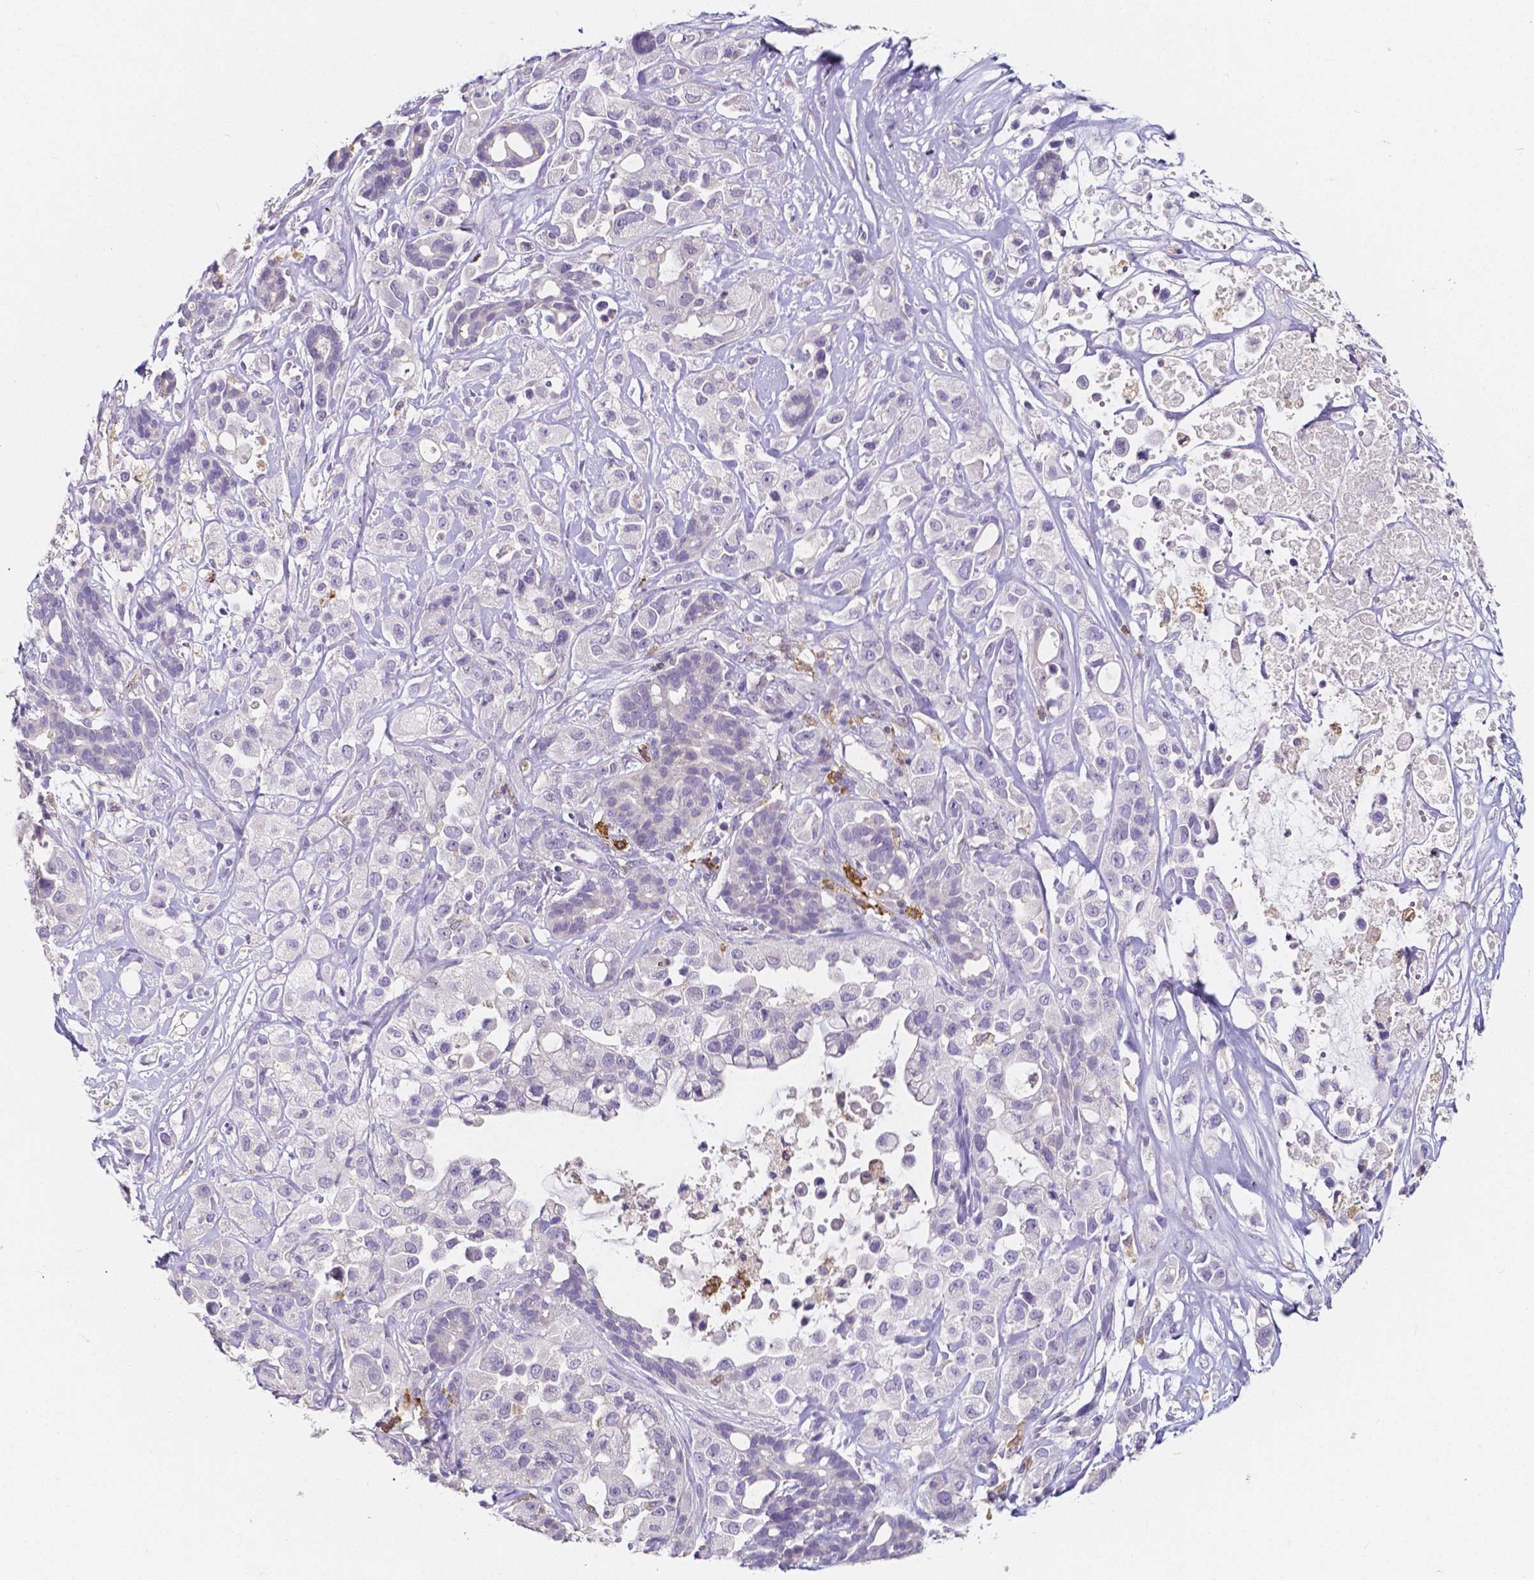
{"staining": {"intensity": "negative", "quantity": "none", "location": "none"}, "tissue": "pancreatic cancer", "cell_type": "Tumor cells", "image_type": "cancer", "snomed": [{"axis": "morphology", "description": "Adenocarcinoma, NOS"}, {"axis": "topography", "description": "Pancreas"}], "caption": "DAB immunohistochemical staining of pancreatic cancer (adenocarcinoma) reveals no significant positivity in tumor cells.", "gene": "ACP5", "patient": {"sex": "male", "age": 44}}